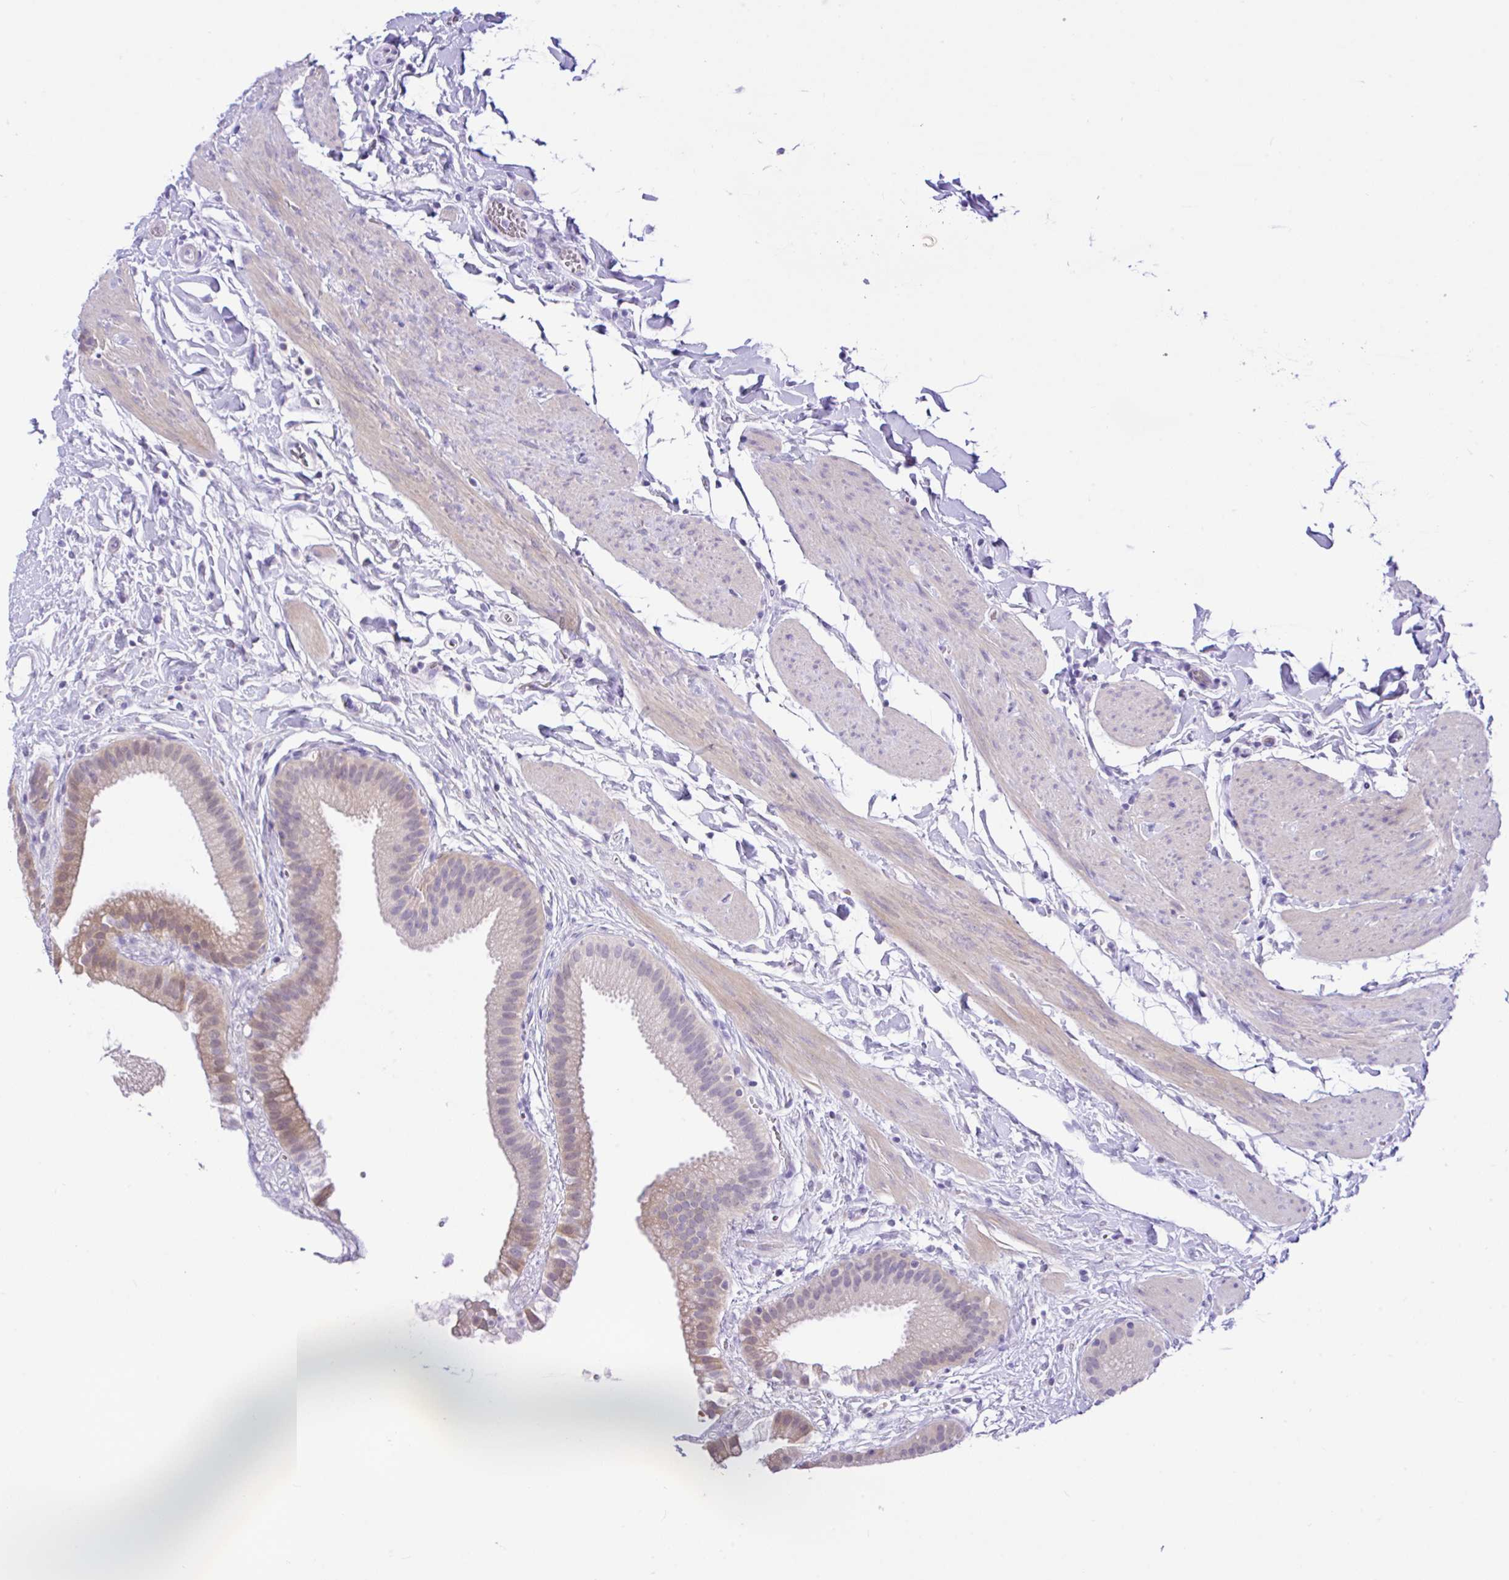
{"staining": {"intensity": "weak", "quantity": "25%-75%", "location": "cytoplasmic/membranous"}, "tissue": "gallbladder", "cell_type": "Glandular cells", "image_type": "normal", "snomed": [{"axis": "morphology", "description": "Normal tissue, NOS"}, {"axis": "topography", "description": "Gallbladder"}], "caption": "An immunohistochemistry (IHC) photomicrograph of unremarkable tissue is shown. Protein staining in brown labels weak cytoplasmic/membranous positivity in gallbladder within glandular cells.", "gene": "ANO4", "patient": {"sex": "female", "age": 63}}